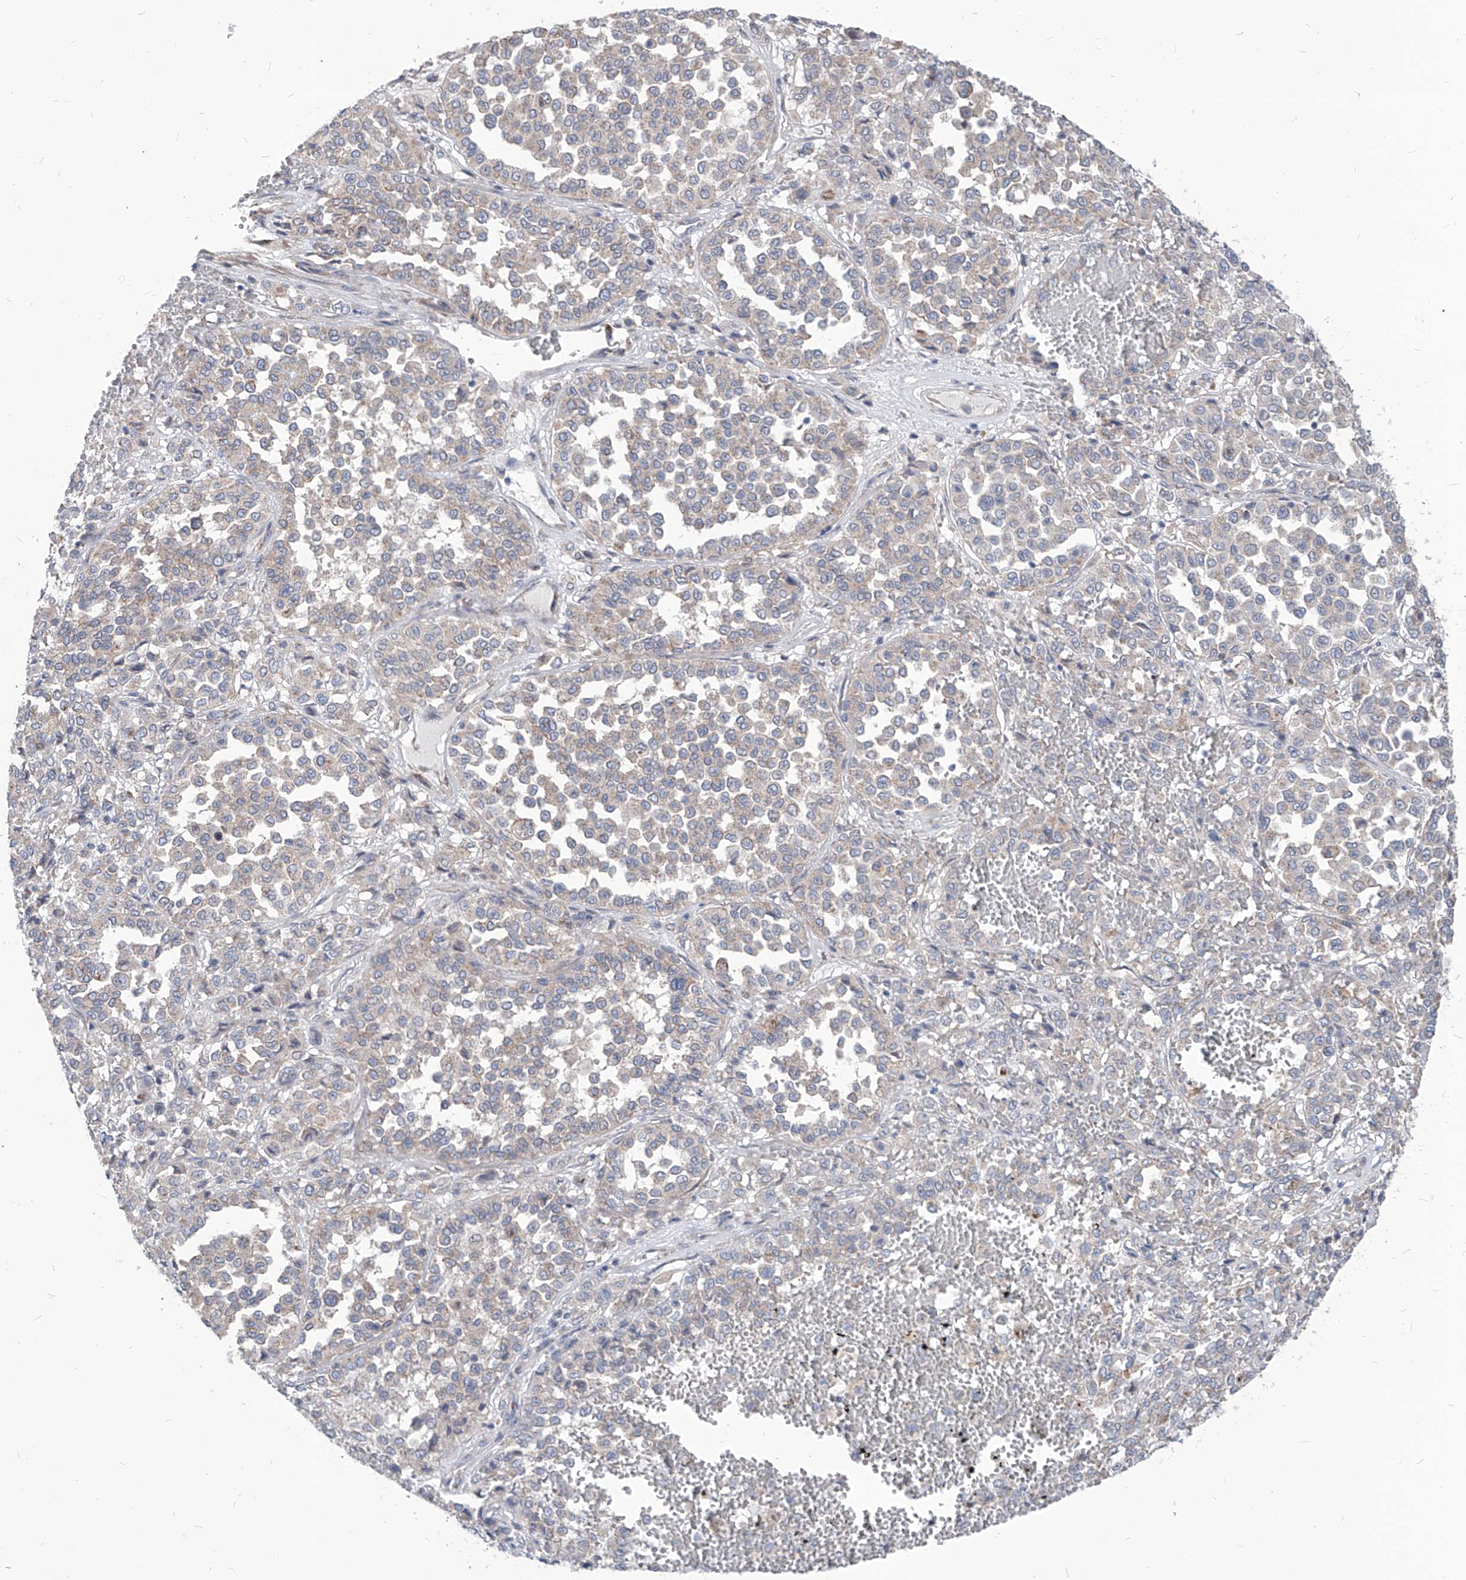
{"staining": {"intensity": "negative", "quantity": "none", "location": "none"}, "tissue": "melanoma", "cell_type": "Tumor cells", "image_type": "cancer", "snomed": [{"axis": "morphology", "description": "Malignant melanoma, Metastatic site"}, {"axis": "topography", "description": "Pancreas"}], "caption": "Immunohistochemical staining of melanoma demonstrates no significant staining in tumor cells. (DAB immunohistochemistry (IHC), high magnification).", "gene": "AGPS", "patient": {"sex": "female", "age": 30}}